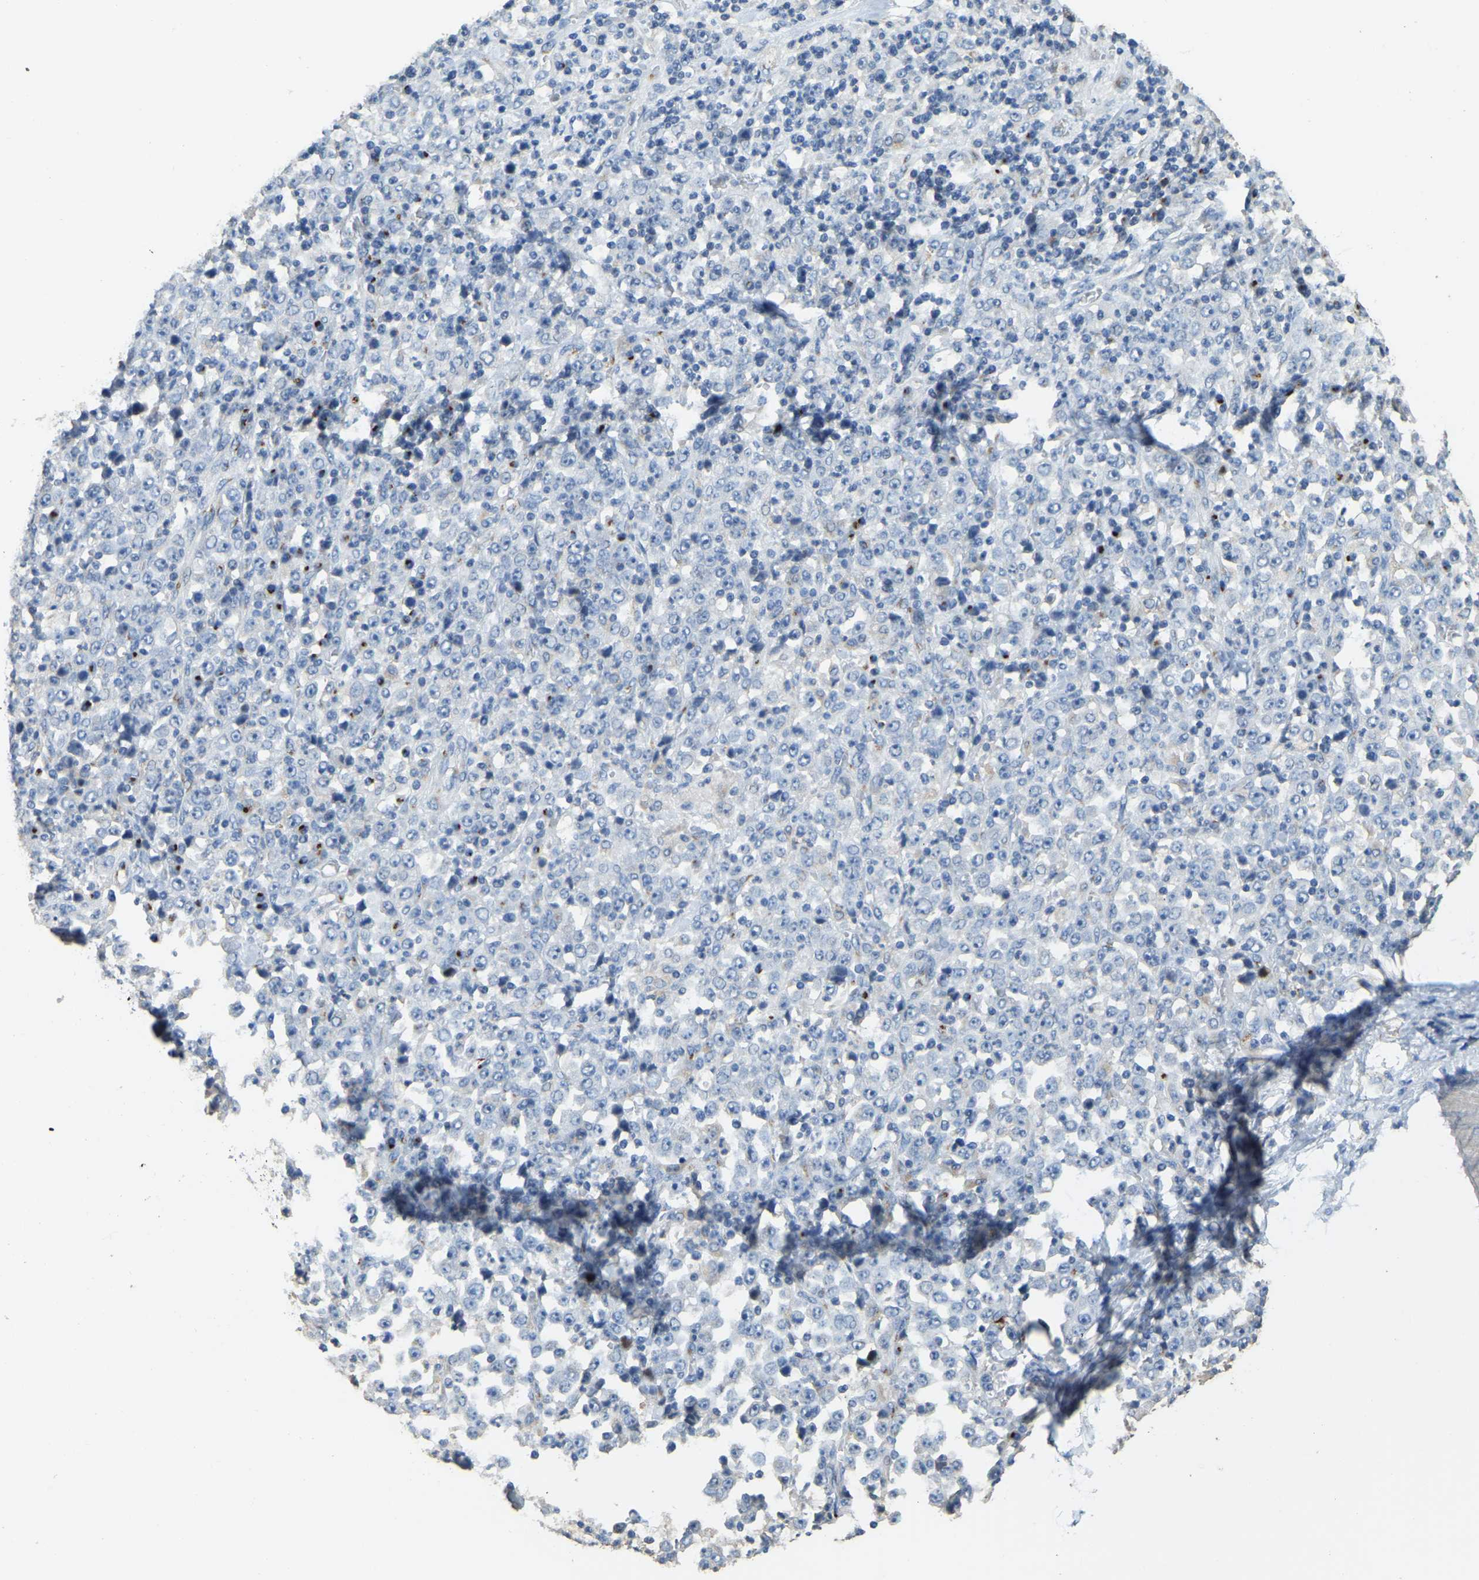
{"staining": {"intensity": "negative", "quantity": "none", "location": "none"}, "tissue": "stomach cancer", "cell_type": "Tumor cells", "image_type": "cancer", "snomed": [{"axis": "morphology", "description": "Normal tissue, NOS"}, {"axis": "morphology", "description": "Adenocarcinoma, NOS"}, {"axis": "topography", "description": "Stomach, upper"}, {"axis": "topography", "description": "Stomach"}], "caption": "IHC histopathology image of neoplastic tissue: adenocarcinoma (stomach) stained with DAB (3,3'-diaminobenzidine) displays no significant protein expression in tumor cells.", "gene": "FAM174A", "patient": {"sex": "male", "age": 59}}